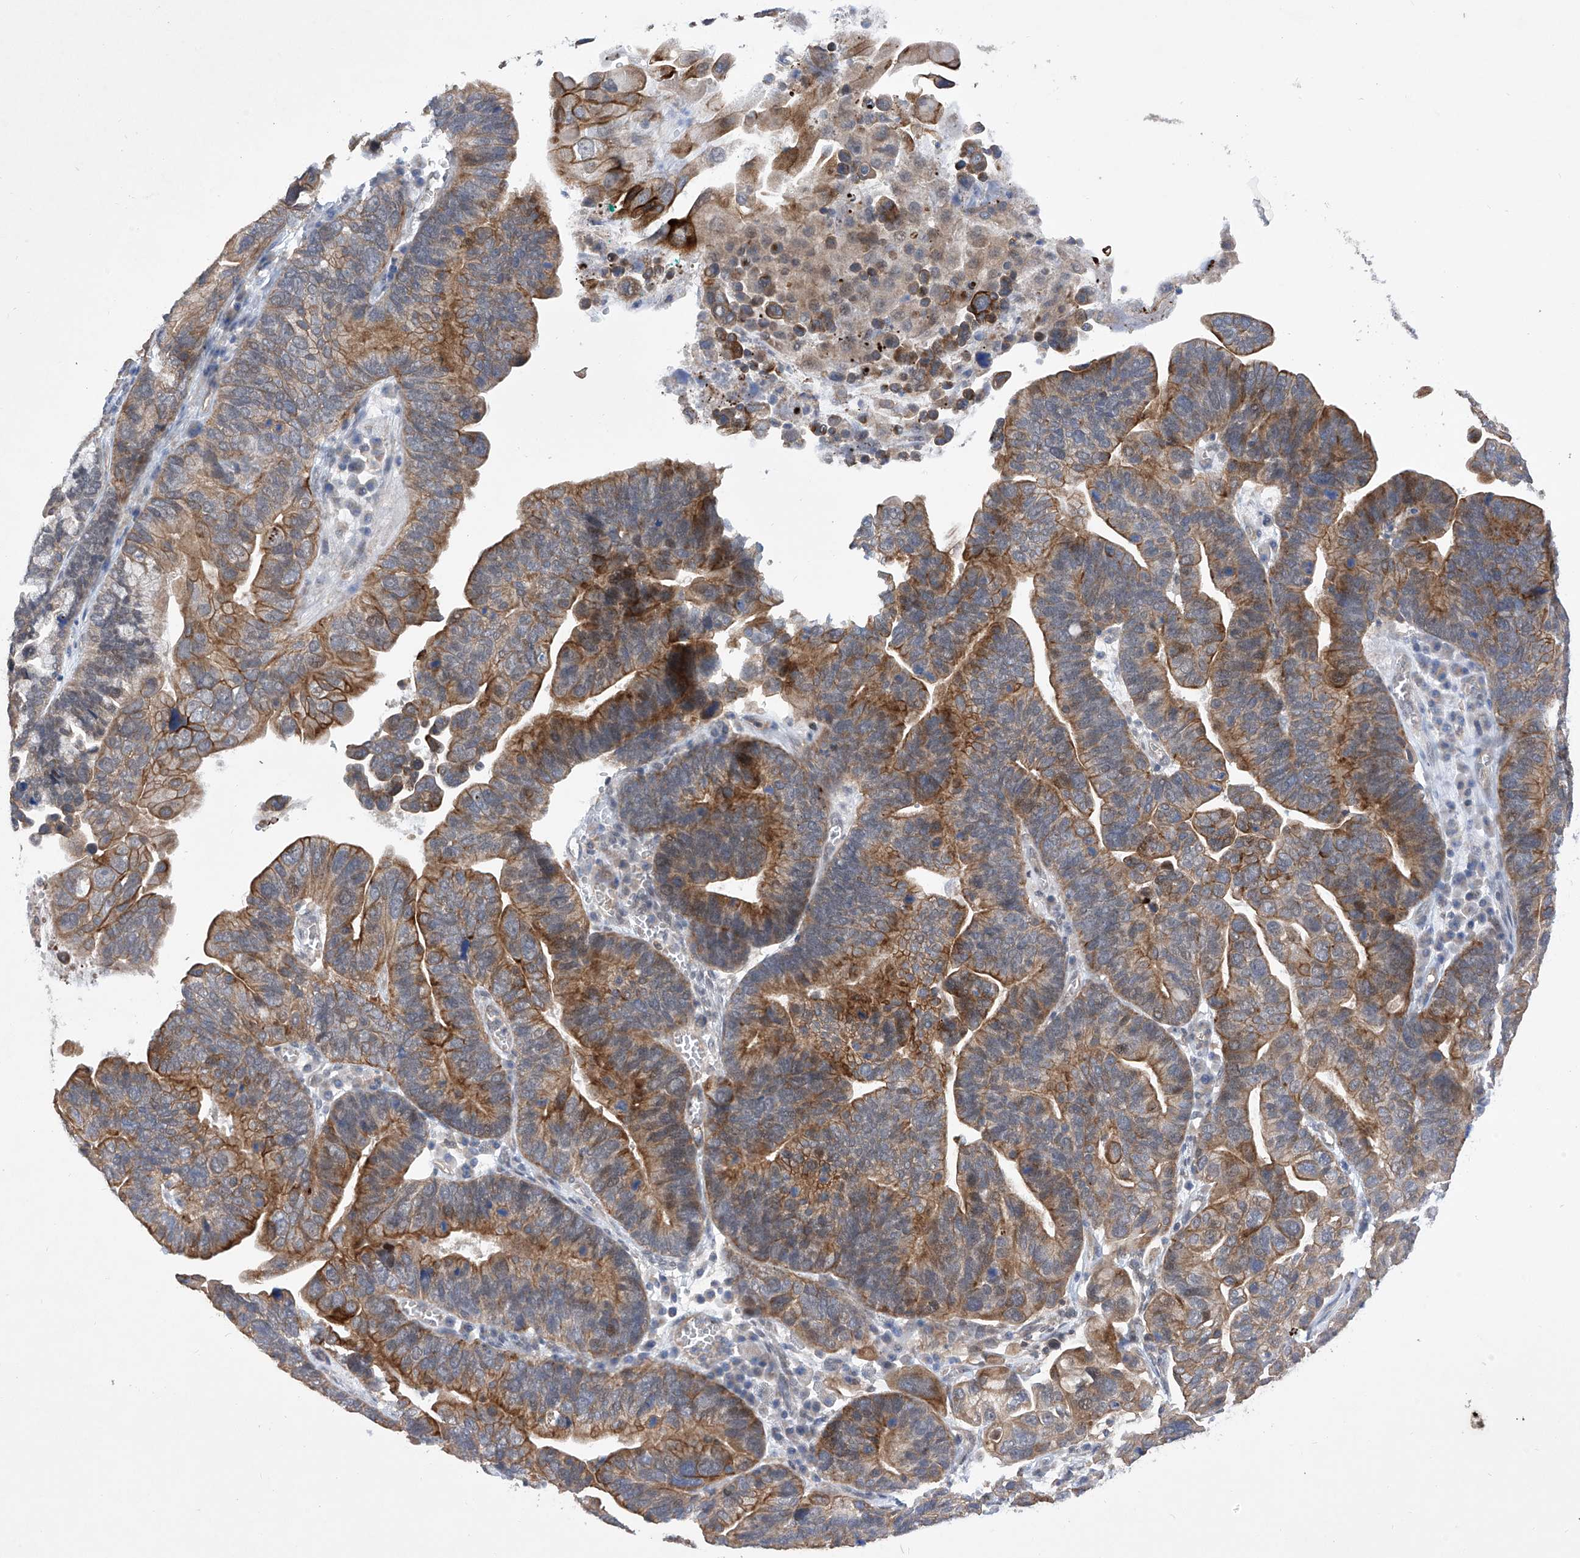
{"staining": {"intensity": "strong", "quantity": "25%-75%", "location": "cytoplasmic/membranous"}, "tissue": "ovarian cancer", "cell_type": "Tumor cells", "image_type": "cancer", "snomed": [{"axis": "morphology", "description": "Cystadenocarcinoma, serous, NOS"}, {"axis": "topography", "description": "Ovary"}], "caption": "Protein expression by immunohistochemistry reveals strong cytoplasmic/membranous staining in approximately 25%-75% of tumor cells in ovarian cancer (serous cystadenocarcinoma).", "gene": "KIFC2", "patient": {"sex": "female", "age": 56}}